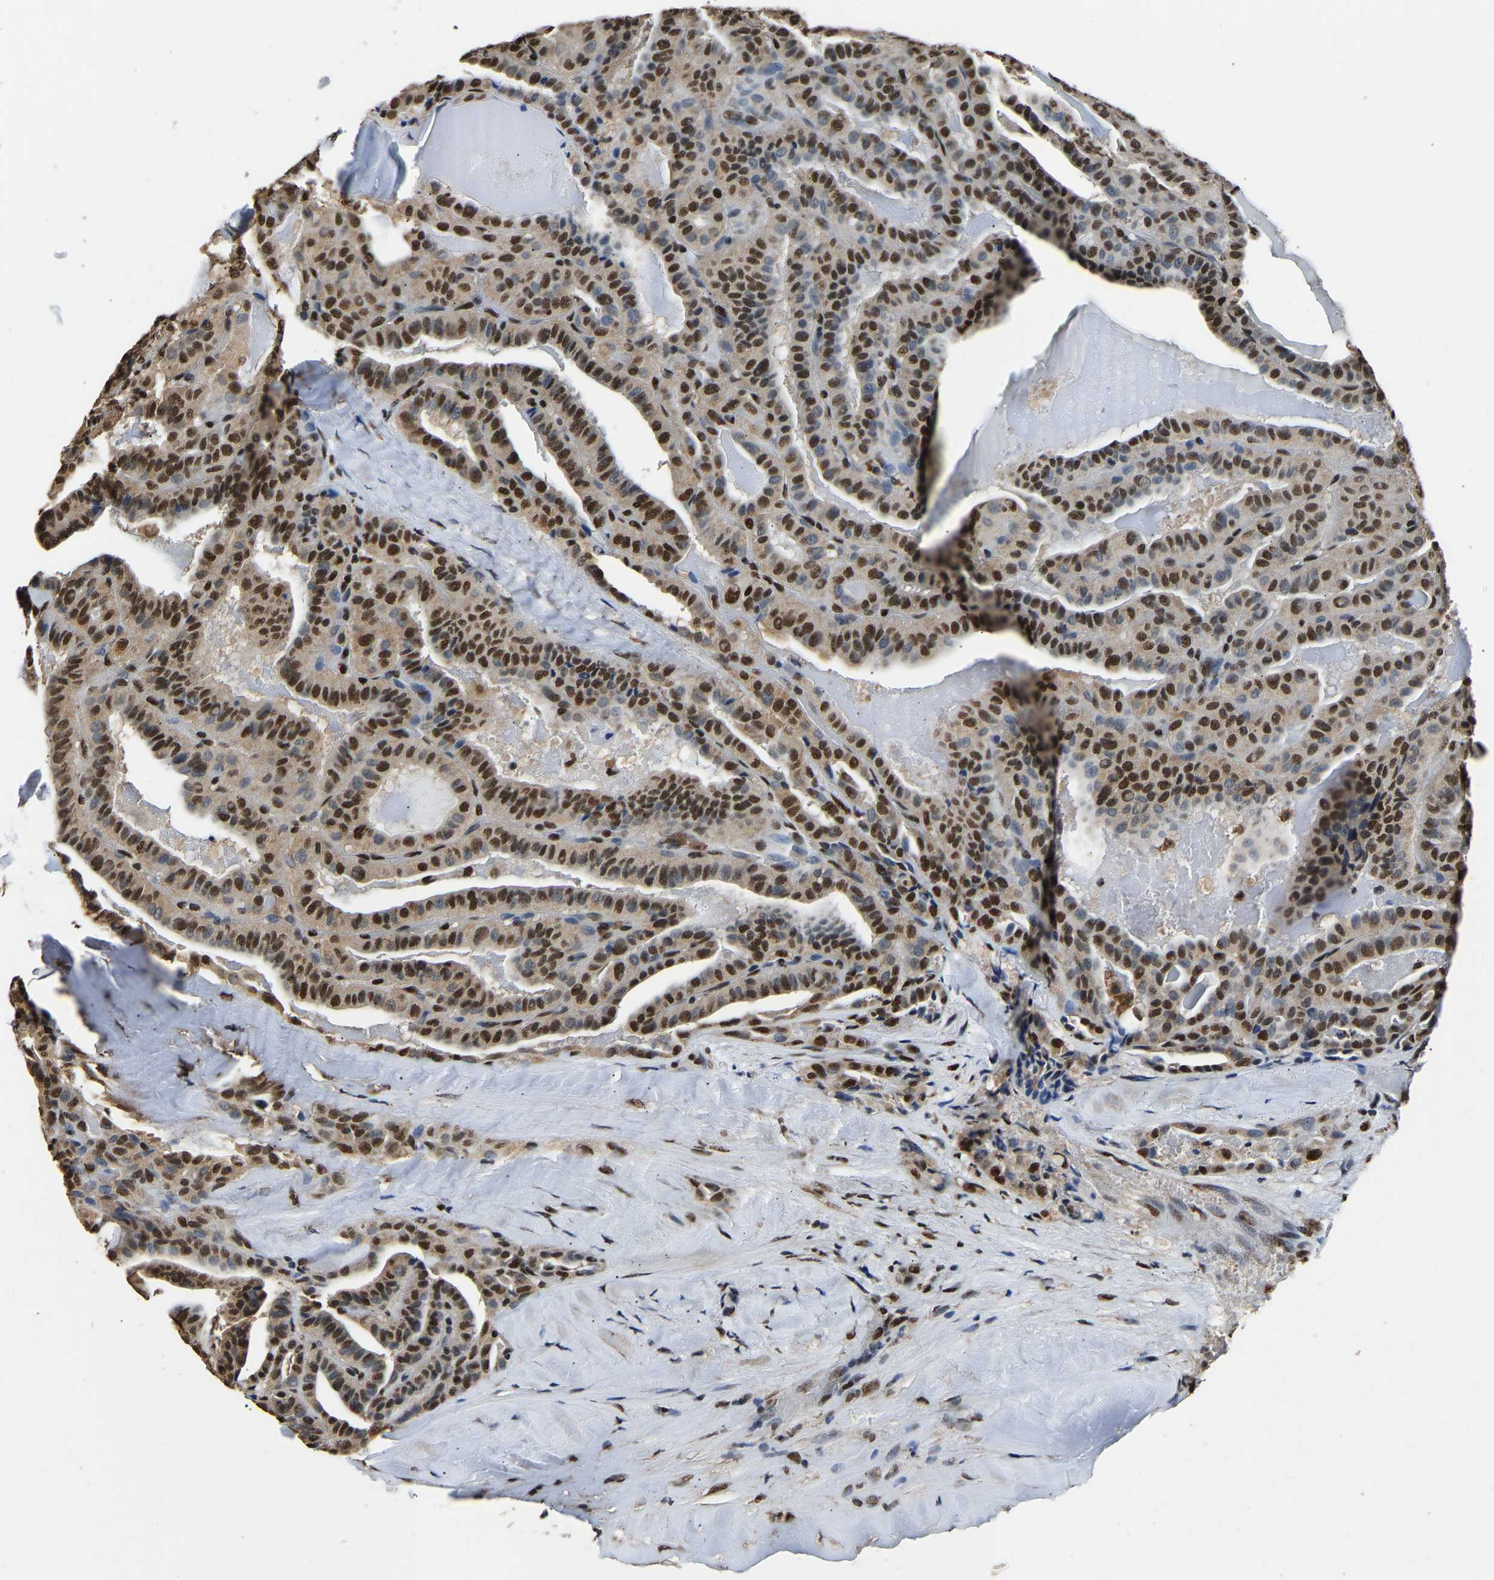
{"staining": {"intensity": "strong", "quantity": ">75%", "location": "cytoplasmic/membranous,nuclear"}, "tissue": "thyroid cancer", "cell_type": "Tumor cells", "image_type": "cancer", "snomed": [{"axis": "morphology", "description": "Papillary adenocarcinoma, NOS"}, {"axis": "topography", "description": "Thyroid gland"}], "caption": "Immunohistochemistry (IHC) photomicrograph of neoplastic tissue: human papillary adenocarcinoma (thyroid) stained using immunohistochemistry (IHC) reveals high levels of strong protein expression localized specifically in the cytoplasmic/membranous and nuclear of tumor cells, appearing as a cytoplasmic/membranous and nuclear brown color.", "gene": "SAFB", "patient": {"sex": "male", "age": 77}}